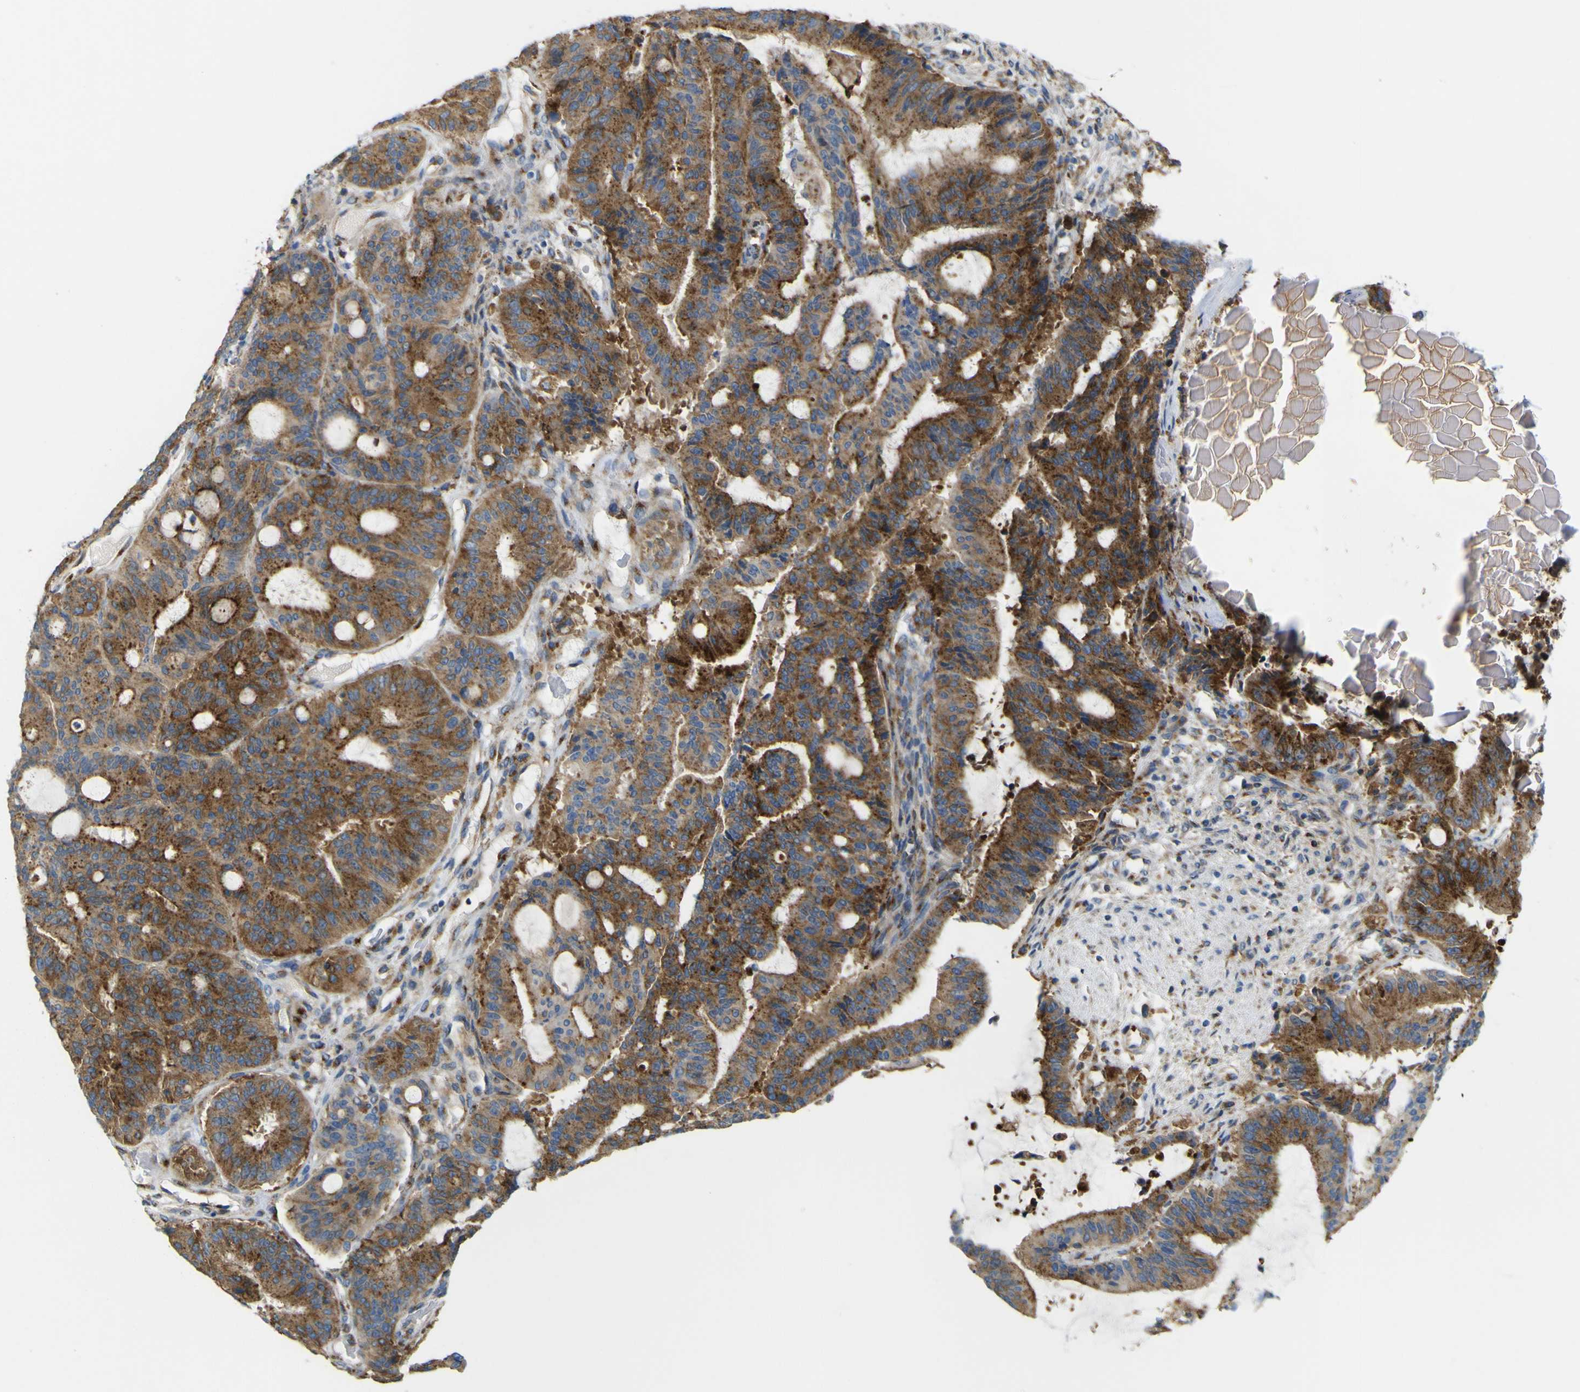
{"staining": {"intensity": "moderate", "quantity": ">75%", "location": "cytoplasmic/membranous"}, "tissue": "liver cancer", "cell_type": "Tumor cells", "image_type": "cancer", "snomed": [{"axis": "morphology", "description": "Cholangiocarcinoma"}, {"axis": "topography", "description": "Liver"}], "caption": "About >75% of tumor cells in human liver cholangiocarcinoma exhibit moderate cytoplasmic/membranous protein positivity as visualized by brown immunohistochemical staining.", "gene": "IGF2R", "patient": {"sex": "female", "age": 73}}